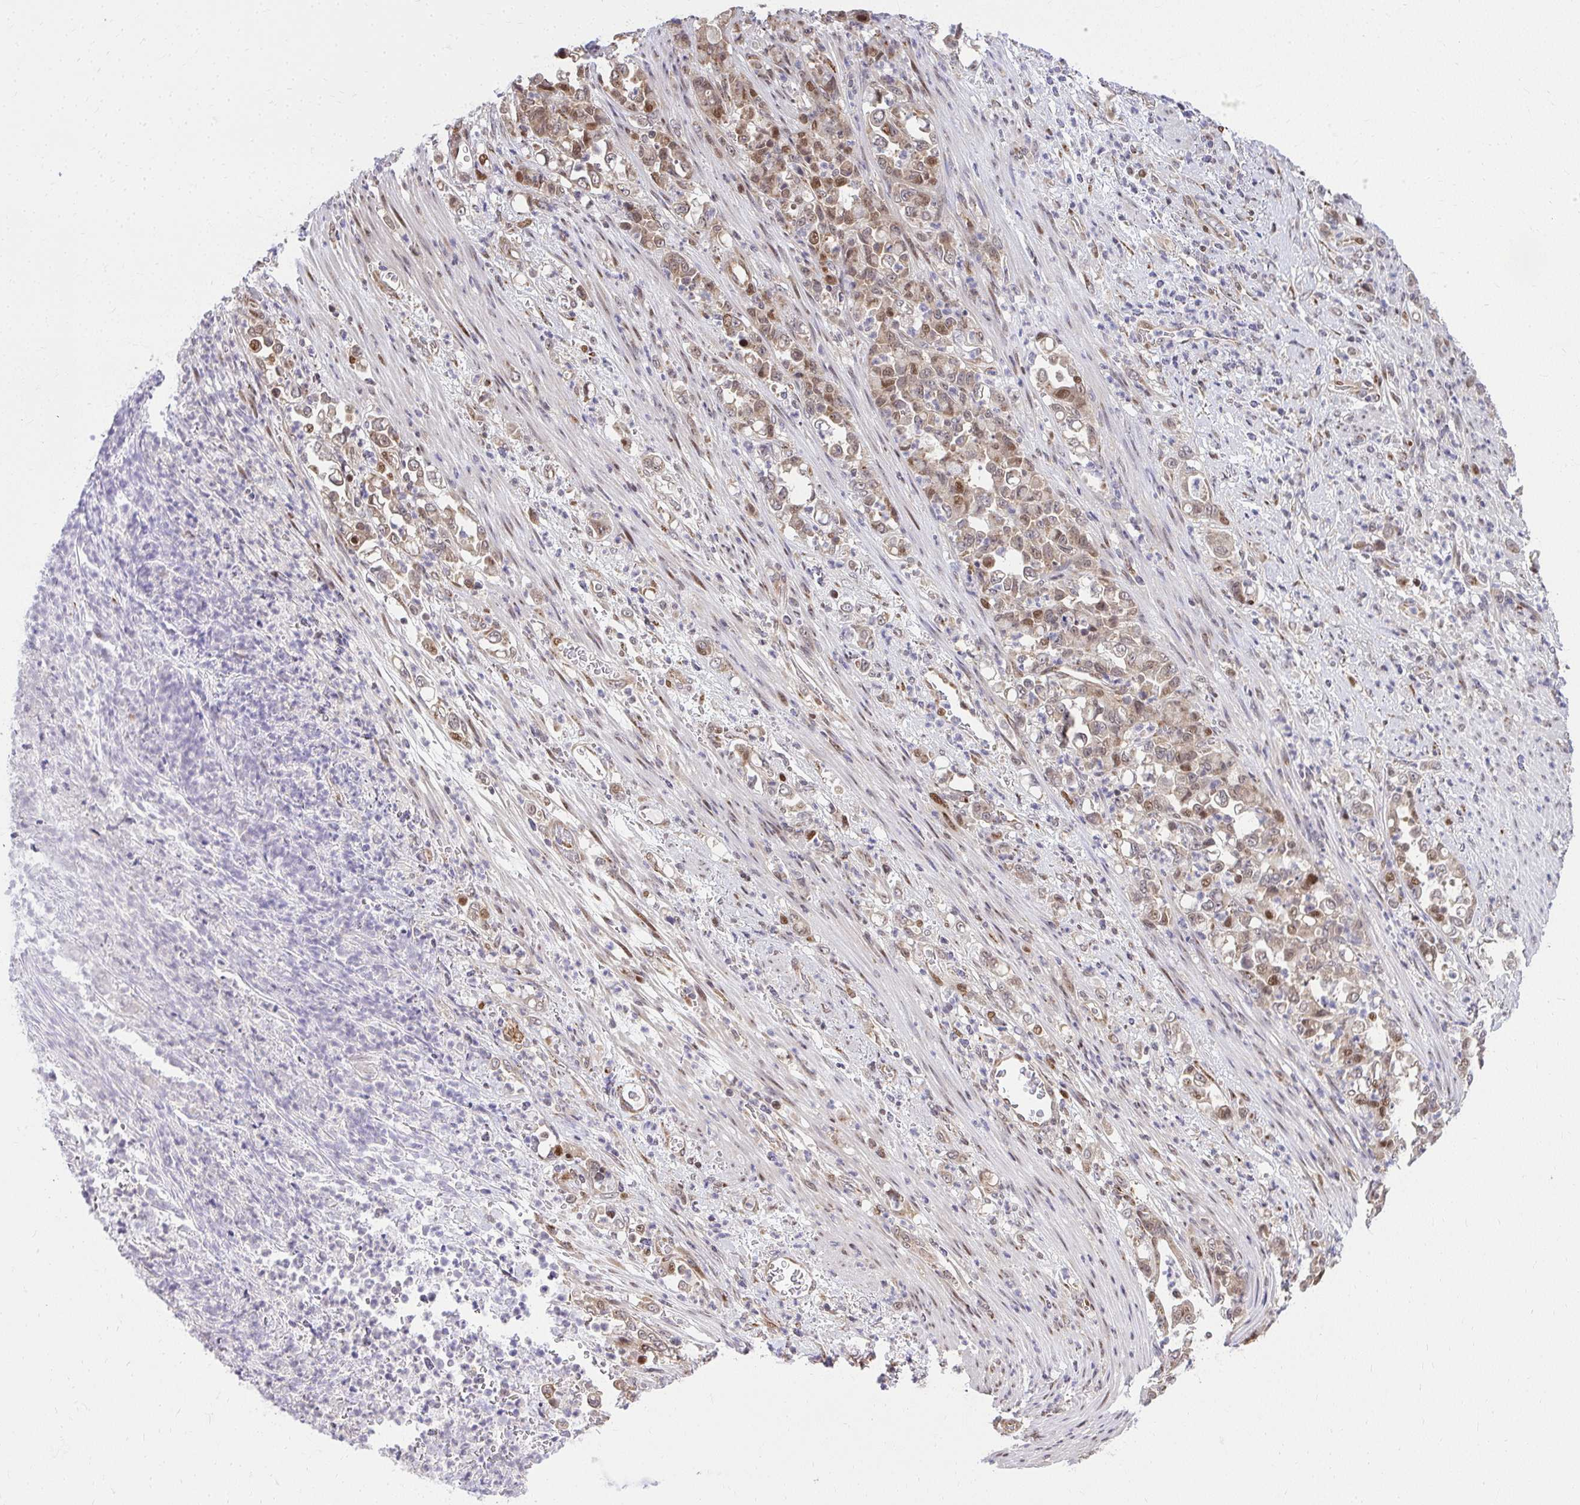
{"staining": {"intensity": "moderate", "quantity": "25%-75%", "location": "cytoplasmic/membranous,nuclear"}, "tissue": "stomach cancer", "cell_type": "Tumor cells", "image_type": "cancer", "snomed": [{"axis": "morphology", "description": "Normal tissue, NOS"}, {"axis": "morphology", "description": "Adenocarcinoma, NOS"}, {"axis": "topography", "description": "Stomach"}], "caption": "Brown immunohistochemical staining in stomach adenocarcinoma demonstrates moderate cytoplasmic/membranous and nuclear staining in about 25%-75% of tumor cells. (brown staining indicates protein expression, while blue staining denotes nuclei).", "gene": "PIGY", "patient": {"sex": "female", "age": 79}}